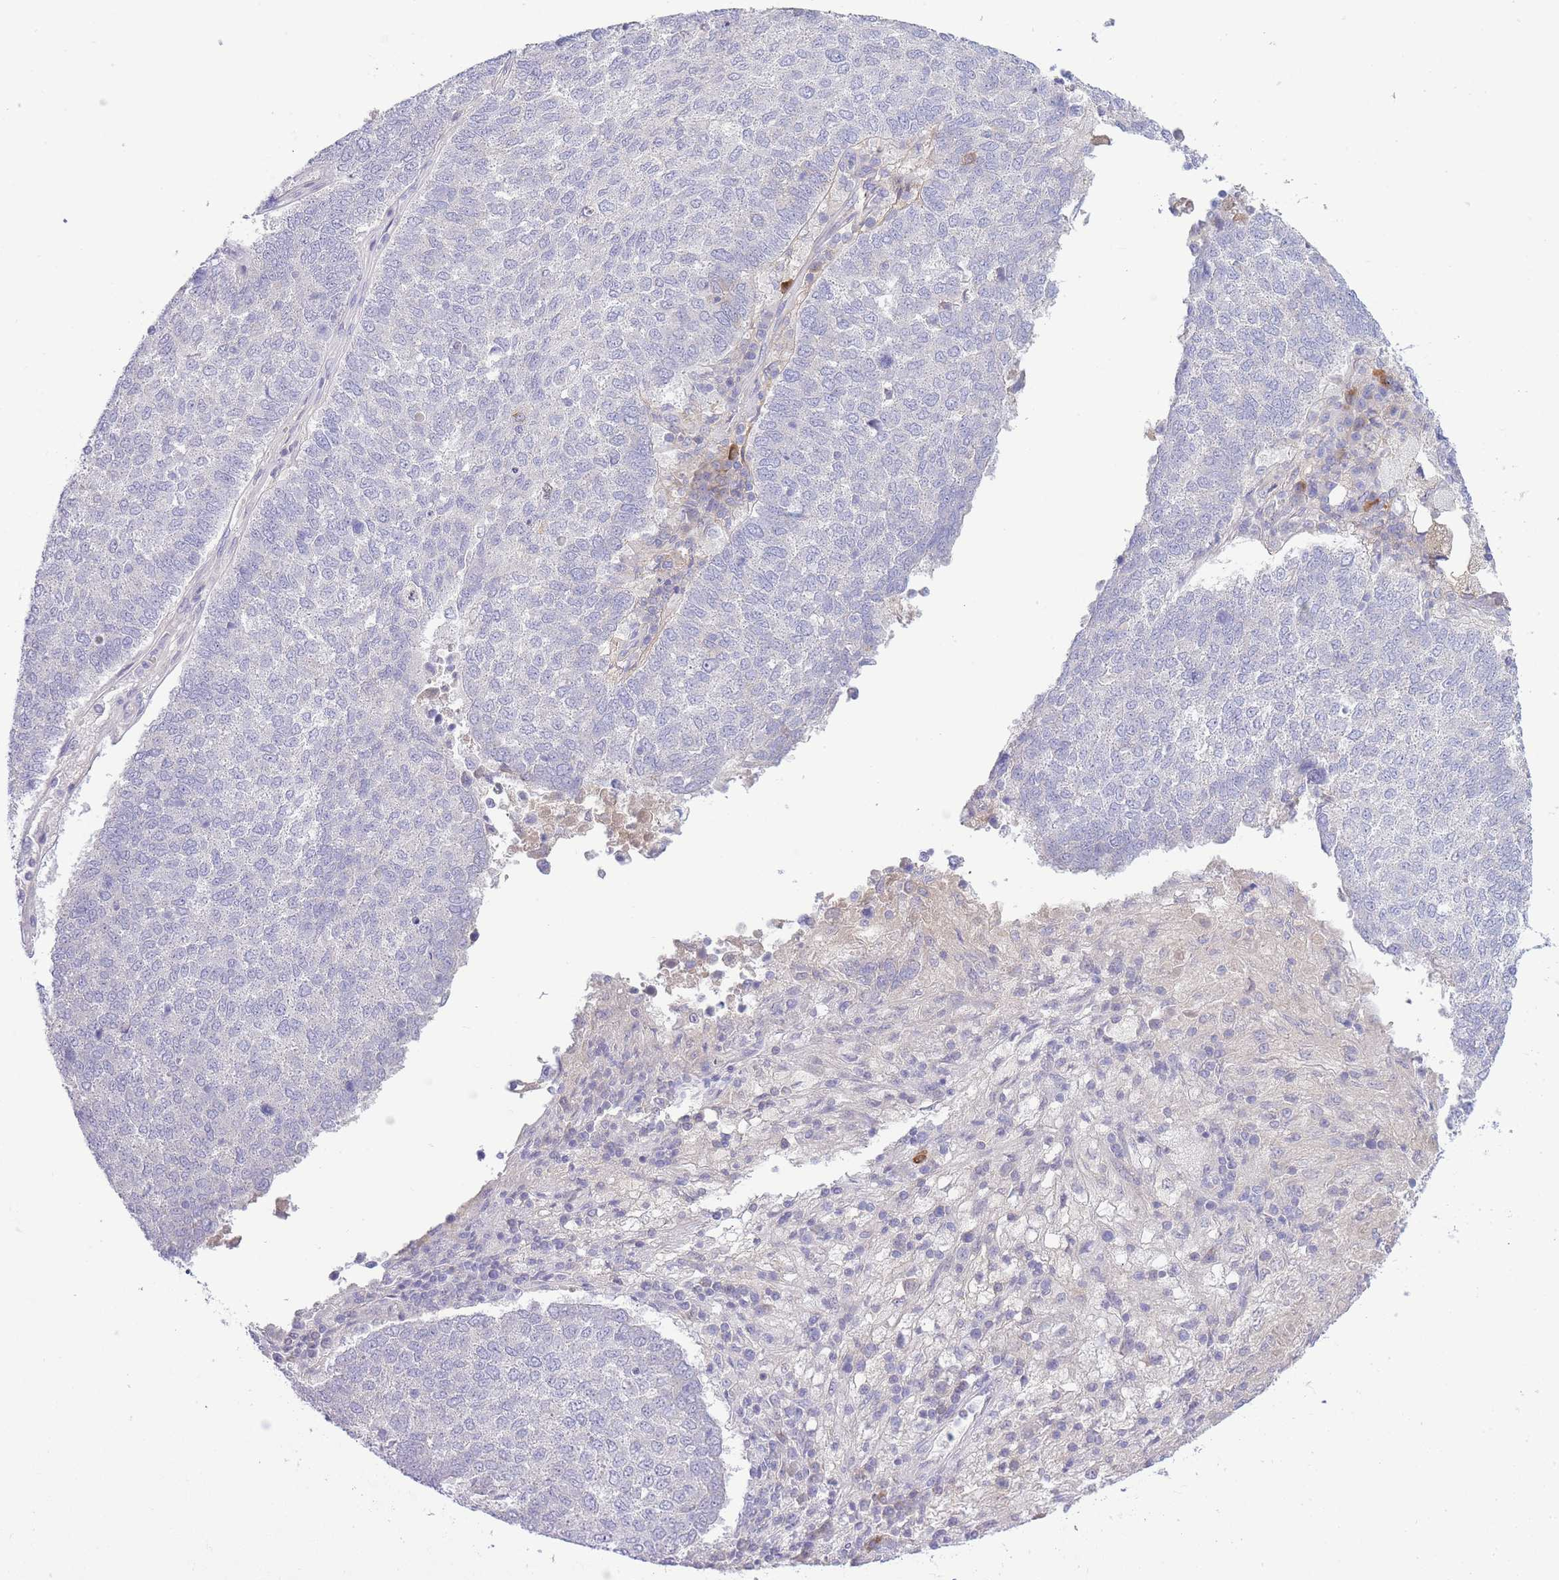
{"staining": {"intensity": "negative", "quantity": "none", "location": "none"}, "tissue": "lung cancer", "cell_type": "Tumor cells", "image_type": "cancer", "snomed": [{"axis": "morphology", "description": "Squamous cell carcinoma, NOS"}, {"axis": "topography", "description": "Lung"}], "caption": "Immunohistochemistry (IHC) micrograph of lung cancer (squamous cell carcinoma) stained for a protein (brown), which displays no staining in tumor cells. Brightfield microscopy of IHC stained with DAB (brown) and hematoxylin (blue), captured at high magnification.", "gene": "ASAP3", "patient": {"sex": "male", "age": 73}}